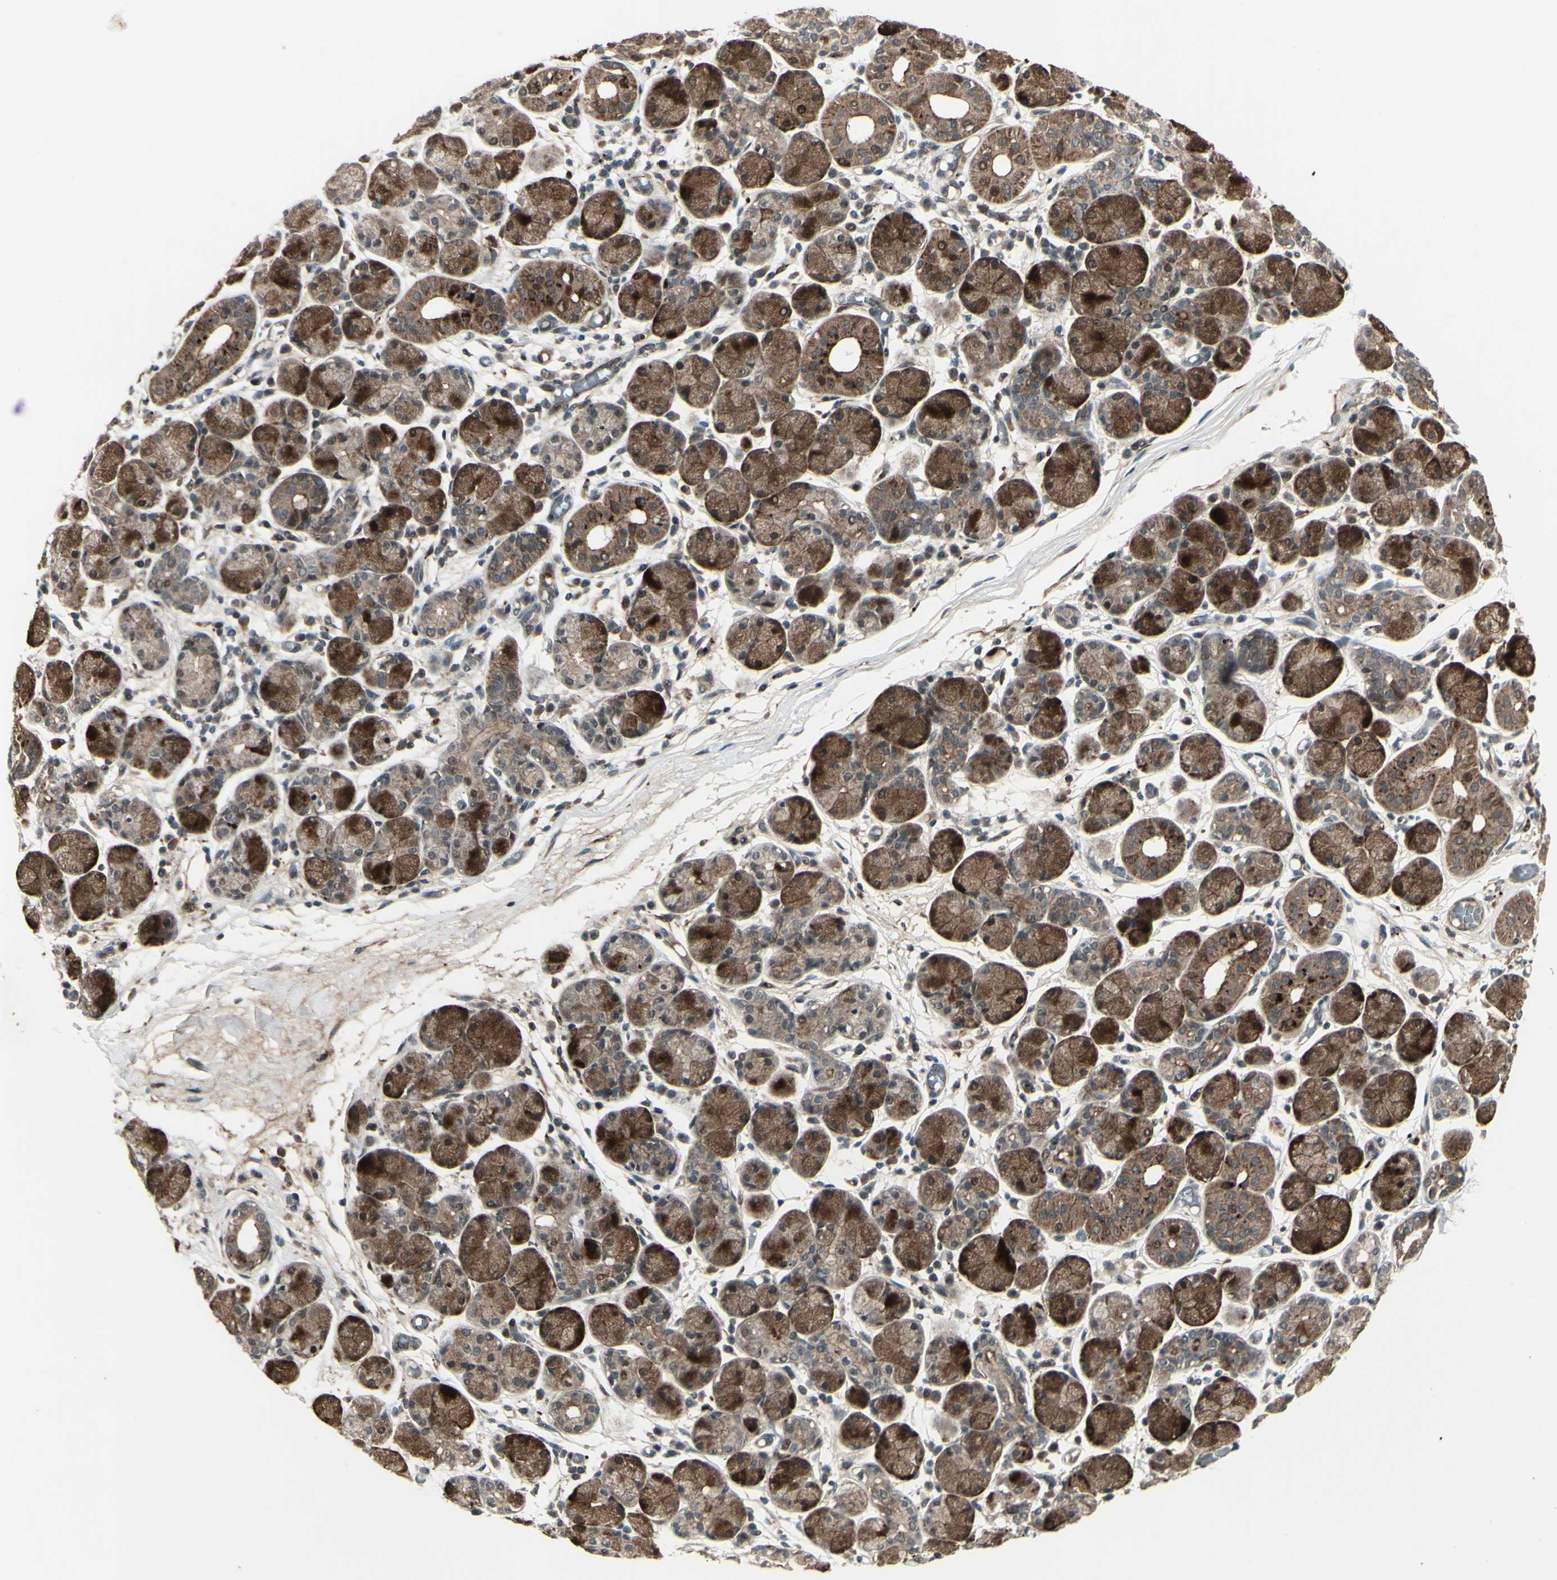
{"staining": {"intensity": "strong", "quantity": ">75%", "location": "cytoplasmic/membranous,nuclear"}, "tissue": "salivary gland", "cell_type": "Glandular cells", "image_type": "normal", "snomed": [{"axis": "morphology", "description": "Normal tissue, NOS"}, {"axis": "topography", "description": "Salivary gland"}], "caption": "IHC of unremarkable salivary gland reveals high levels of strong cytoplasmic/membranous,nuclear positivity in about >75% of glandular cells.", "gene": "MLF2", "patient": {"sex": "female", "age": 24}}